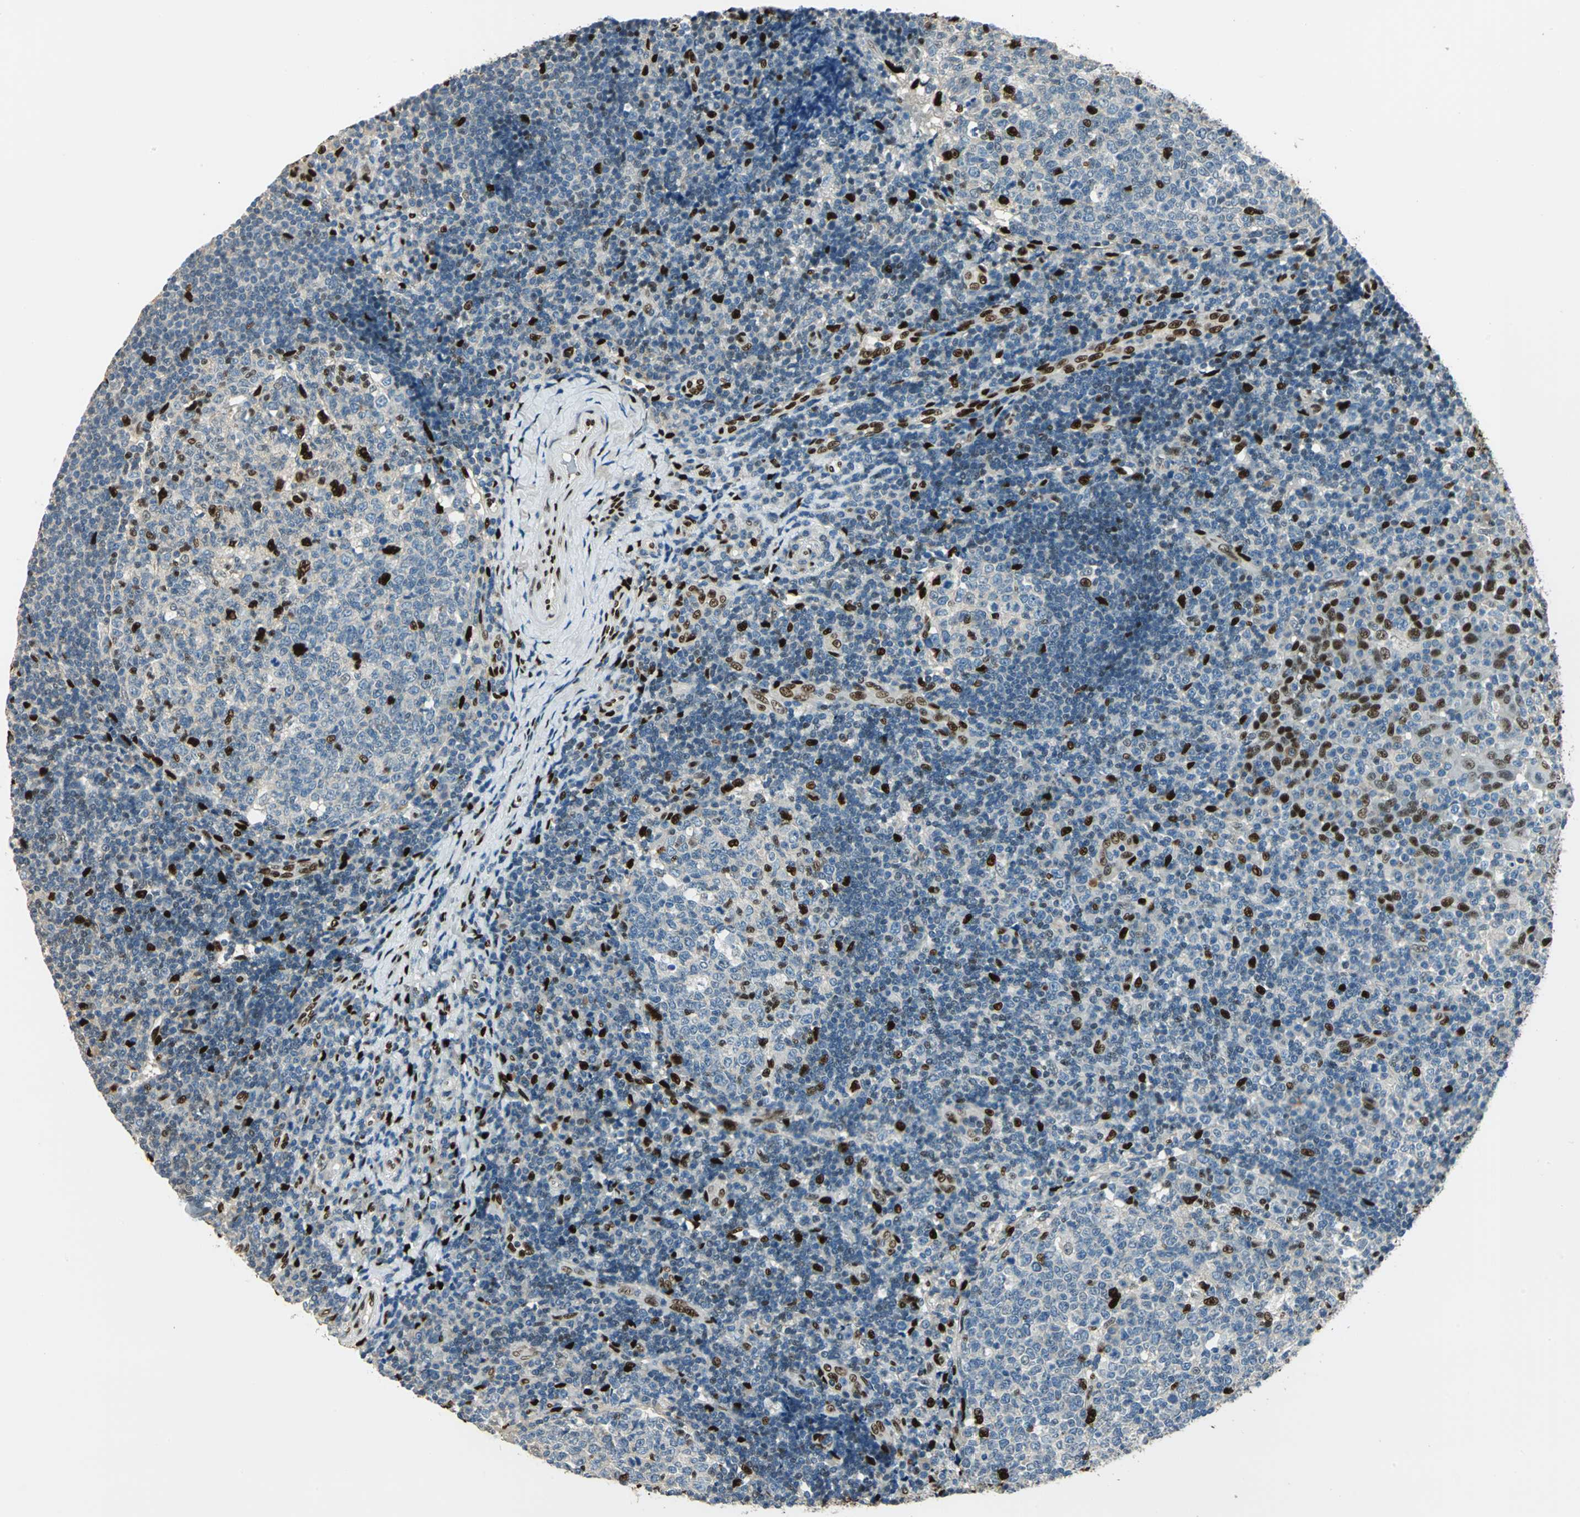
{"staining": {"intensity": "strong", "quantity": "<25%", "location": "nuclear"}, "tissue": "tonsil", "cell_type": "Germinal center cells", "image_type": "normal", "snomed": [{"axis": "morphology", "description": "Normal tissue, NOS"}, {"axis": "topography", "description": "Tonsil"}], "caption": "The immunohistochemical stain labels strong nuclear staining in germinal center cells of benign tonsil. (brown staining indicates protein expression, while blue staining denotes nuclei).", "gene": "NFIA", "patient": {"sex": "female", "age": 40}}